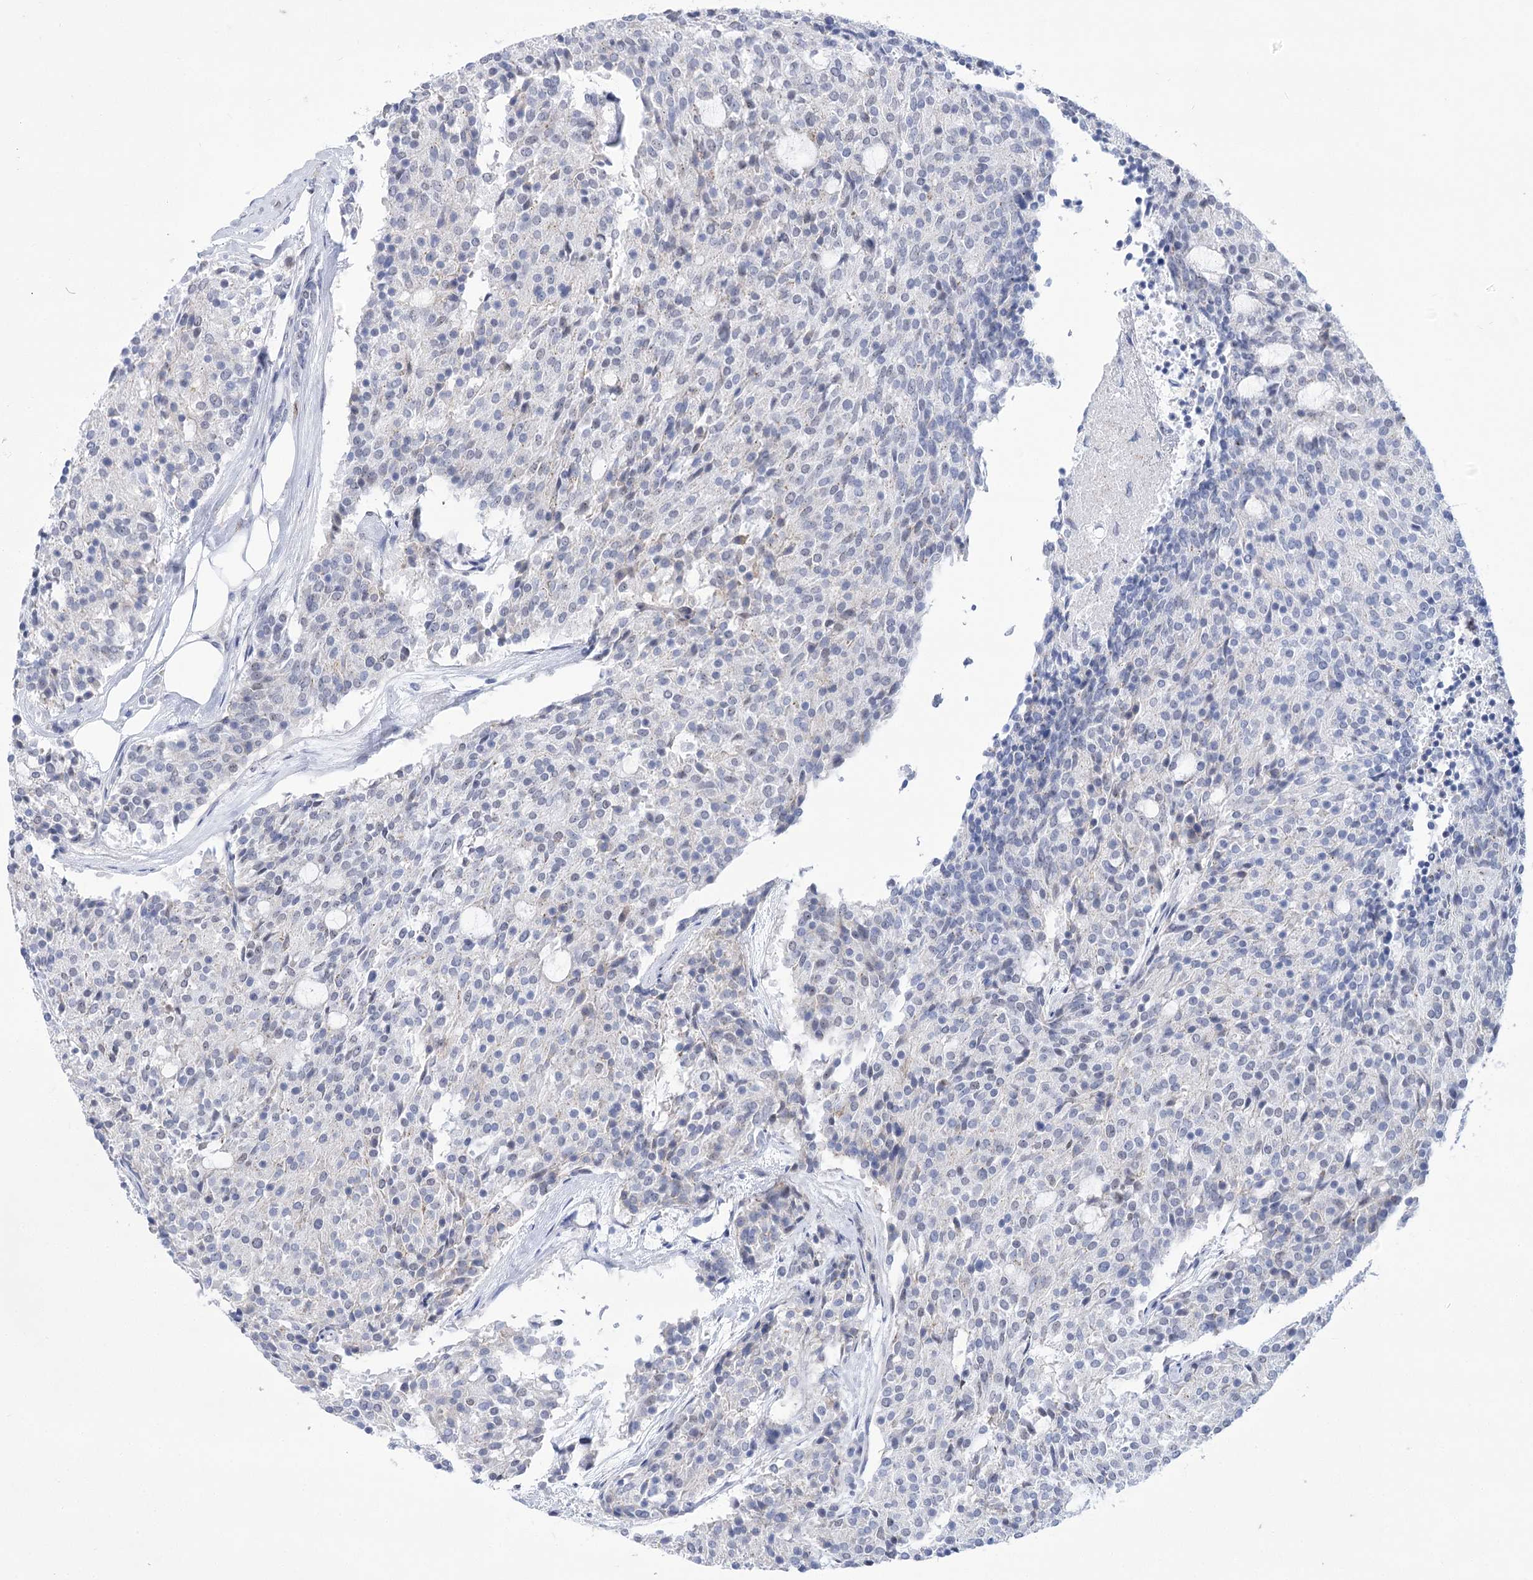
{"staining": {"intensity": "negative", "quantity": "none", "location": "none"}, "tissue": "carcinoid", "cell_type": "Tumor cells", "image_type": "cancer", "snomed": [{"axis": "morphology", "description": "Carcinoid, malignant, NOS"}, {"axis": "topography", "description": "Pancreas"}], "caption": "The IHC image has no significant positivity in tumor cells of carcinoid tissue.", "gene": "HORMAD1", "patient": {"sex": "female", "age": 54}}